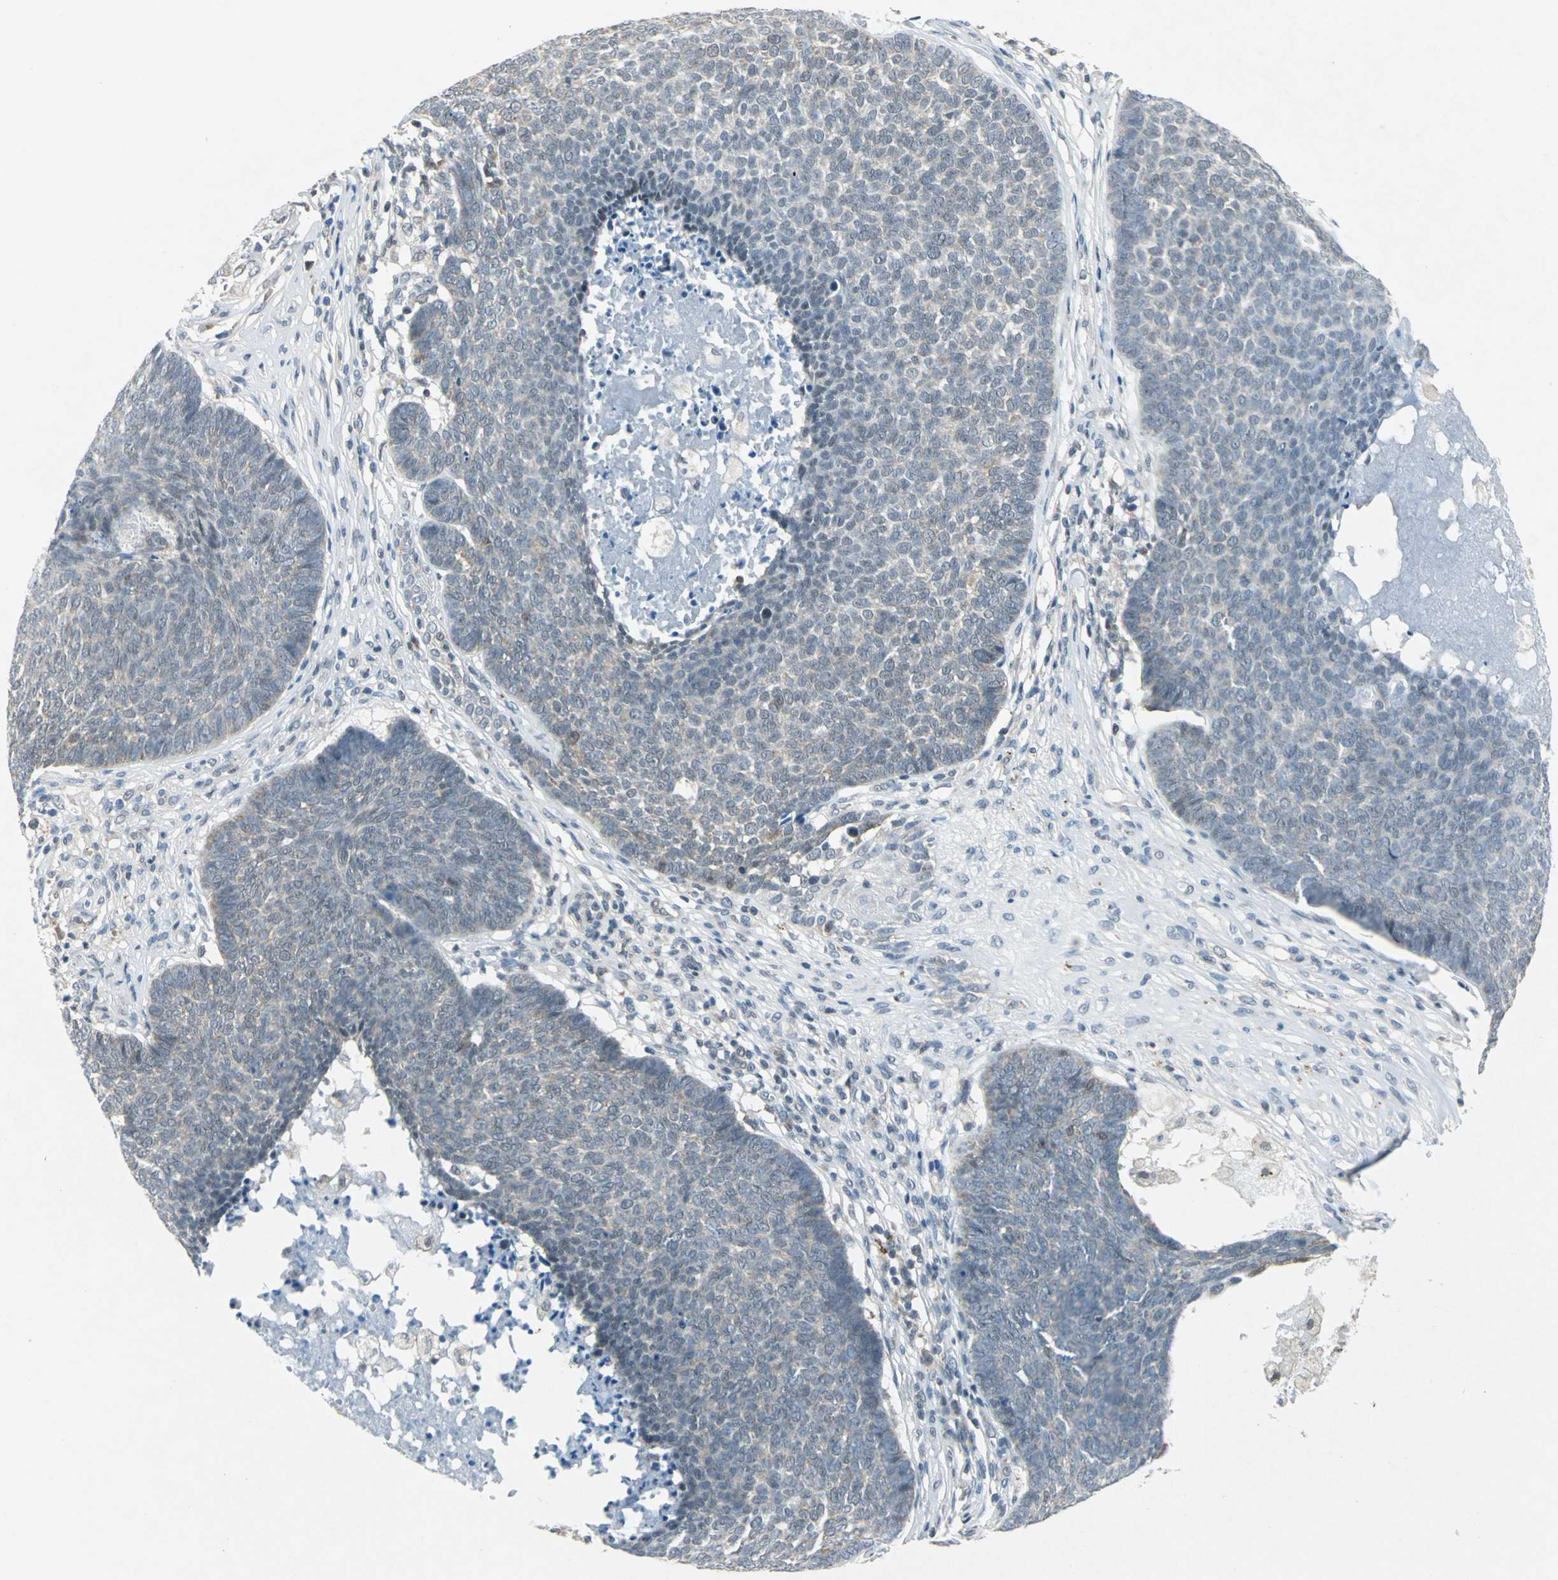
{"staining": {"intensity": "negative", "quantity": "none", "location": "none"}, "tissue": "skin cancer", "cell_type": "Tumor cells", "image_type": "cancer", "snomed": [{"axis": "morphology", "description": "Basal cell carcinoma"}, {"axis": "topography", "description": "Skin"}], "caption": "Histopathology image shows no significant protein staining in tumor cells of basal cell carcinoma (skin).", "gene": "PIN1", "patient": {"sex": "male", "age": 84}}